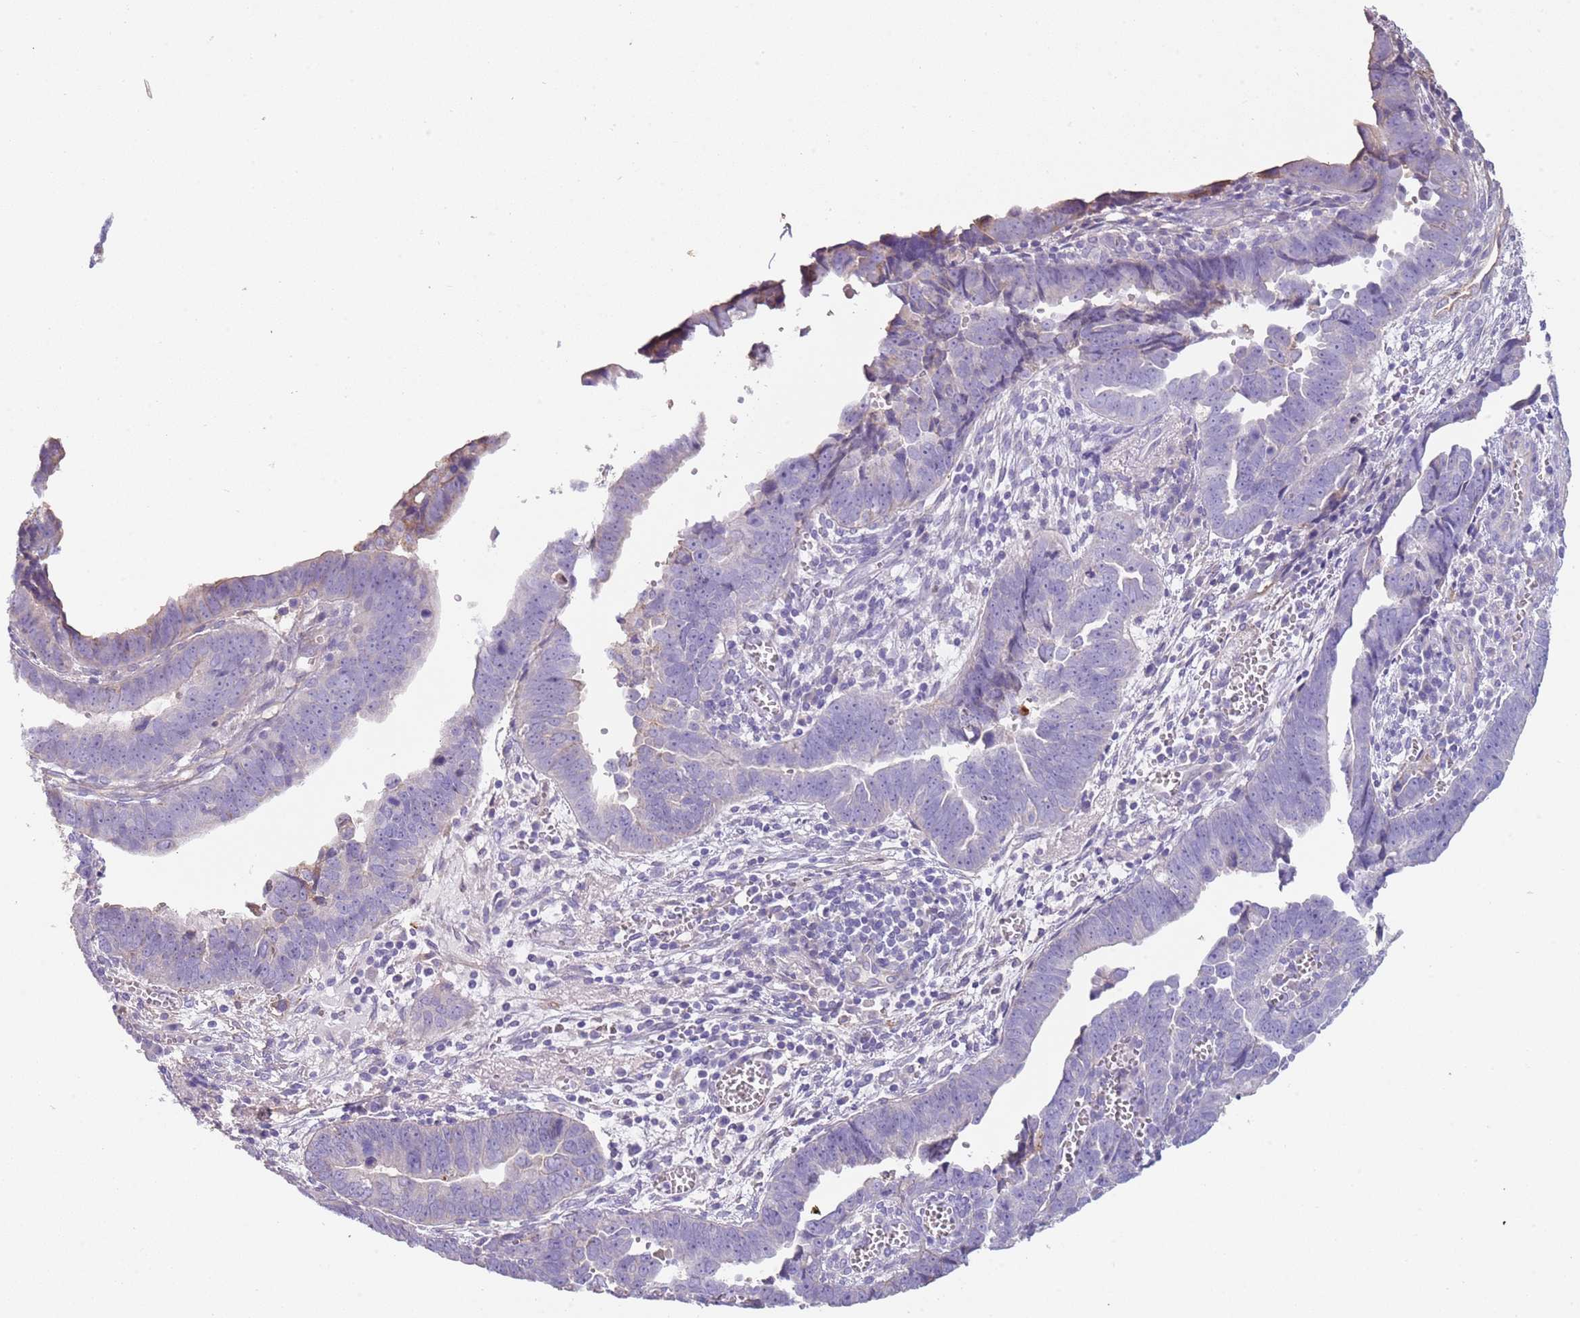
{"staining": {"intensity": "negative", "quantity": "none", "location": "none"}, "tissue": "endometrial cancer", "cell_type": "Tumor cells", "image_type": "cancer", "snomed": [{"axis": "morphology", "description": "Adenocarcinoma, NOS"}, {"axis": "topography", "description": "Endometrium"}], "caption": "An image of endometrial cancer (adenocarcinoma) stained for a protein demonstrates no brown staining in tumor cells.", "gene": "NBPF3", "patient": {"sex": "female", "age": 75}}